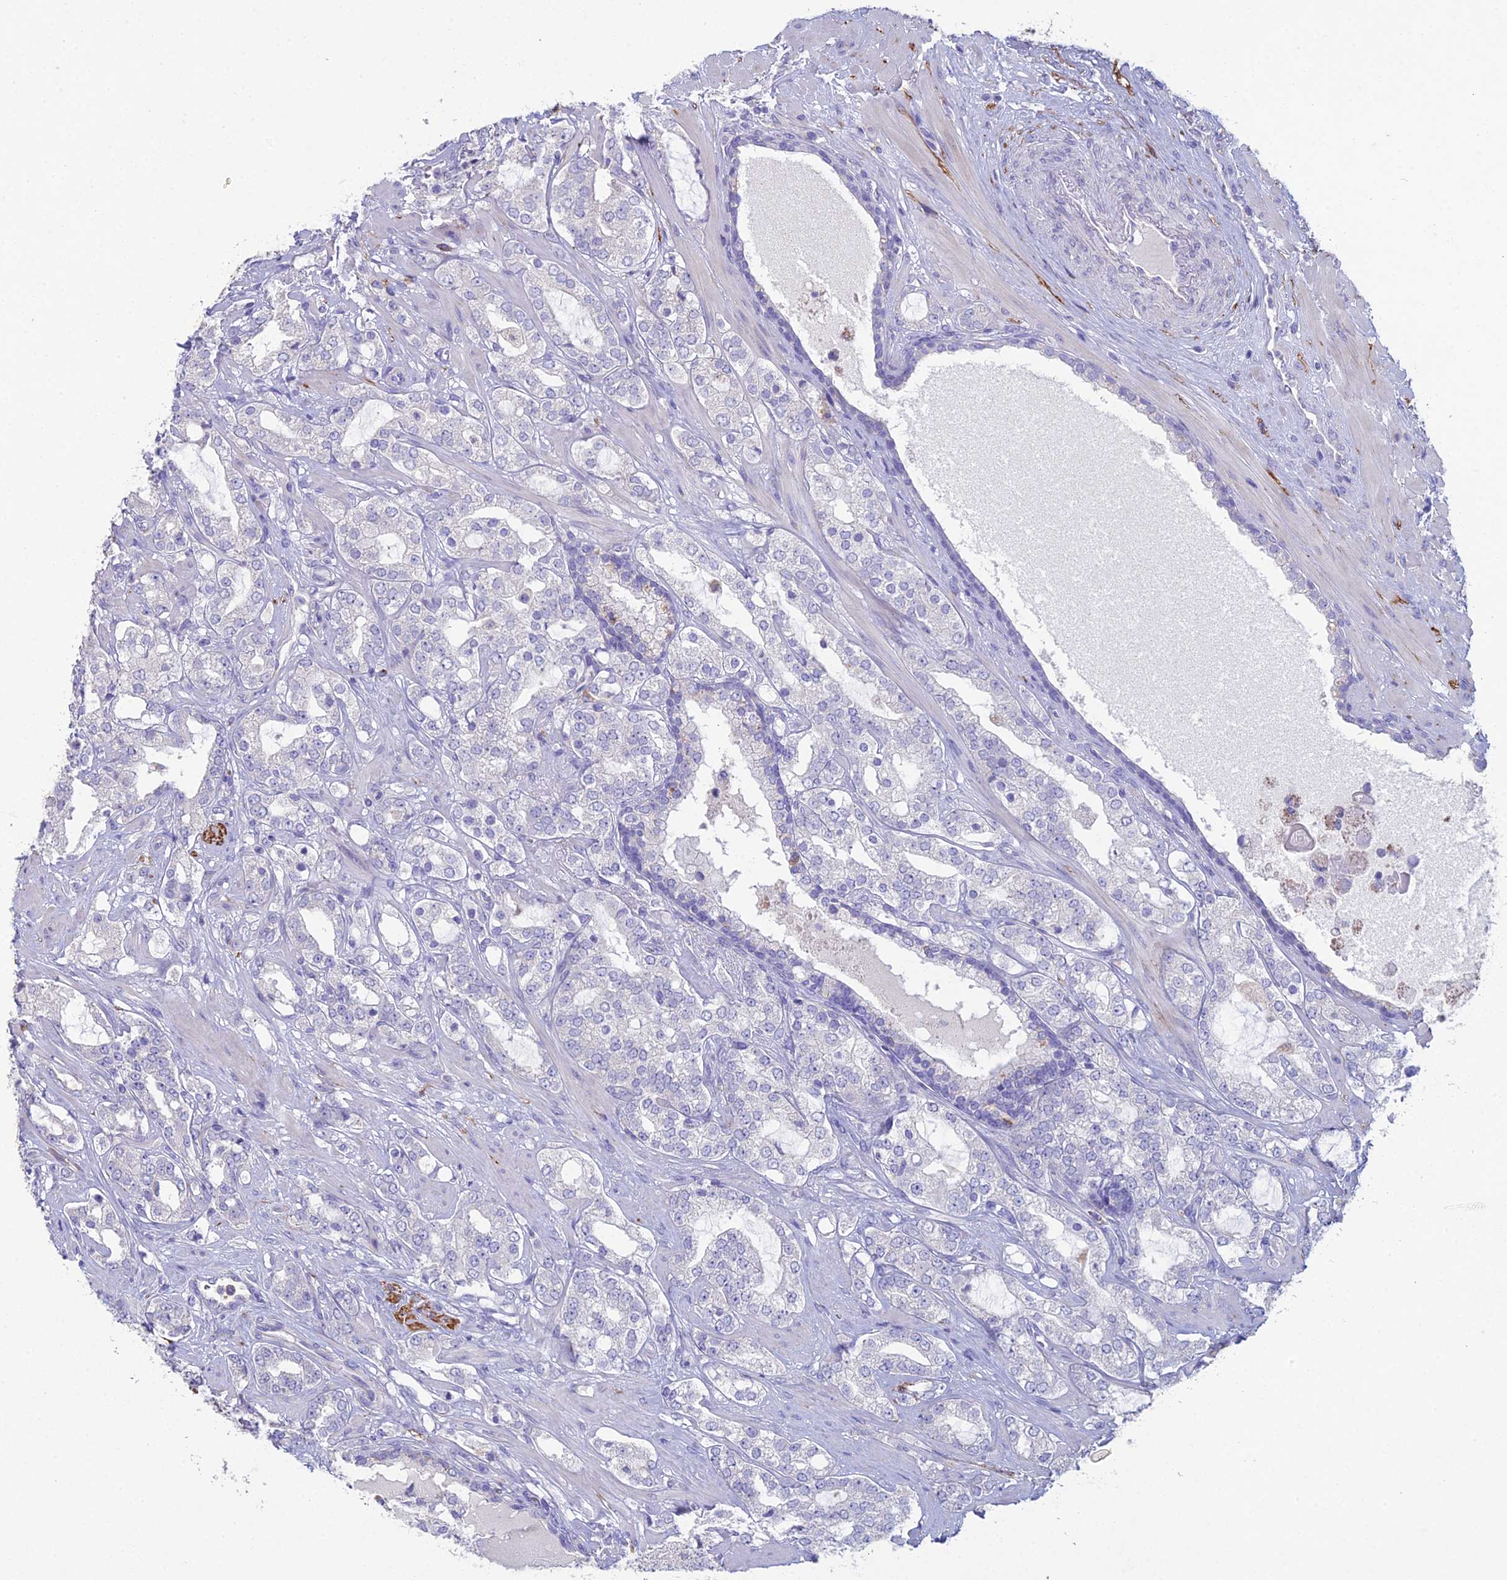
{"staining": {"intensity": "negative", "quantity": "none", "location": "none"}, "tissue": "prostate cancer", "cell_type": "Tumor cells", "image_type": "cancer", "snomed": [{"axis": "morphology", "description": "Adenocarcinoma, High grade"}, {"axis": "topography", "description": "Prostate"}], "caption": "High power microscopy photomicrograph of an immunohistochemistry (IHC) histopathology image of adenocarcinoma (high-grade) (prostate), revealing no significant expression in tumor cells.", "gene": "NCAM1", "patient": {"sex": "male", "age": 64}}